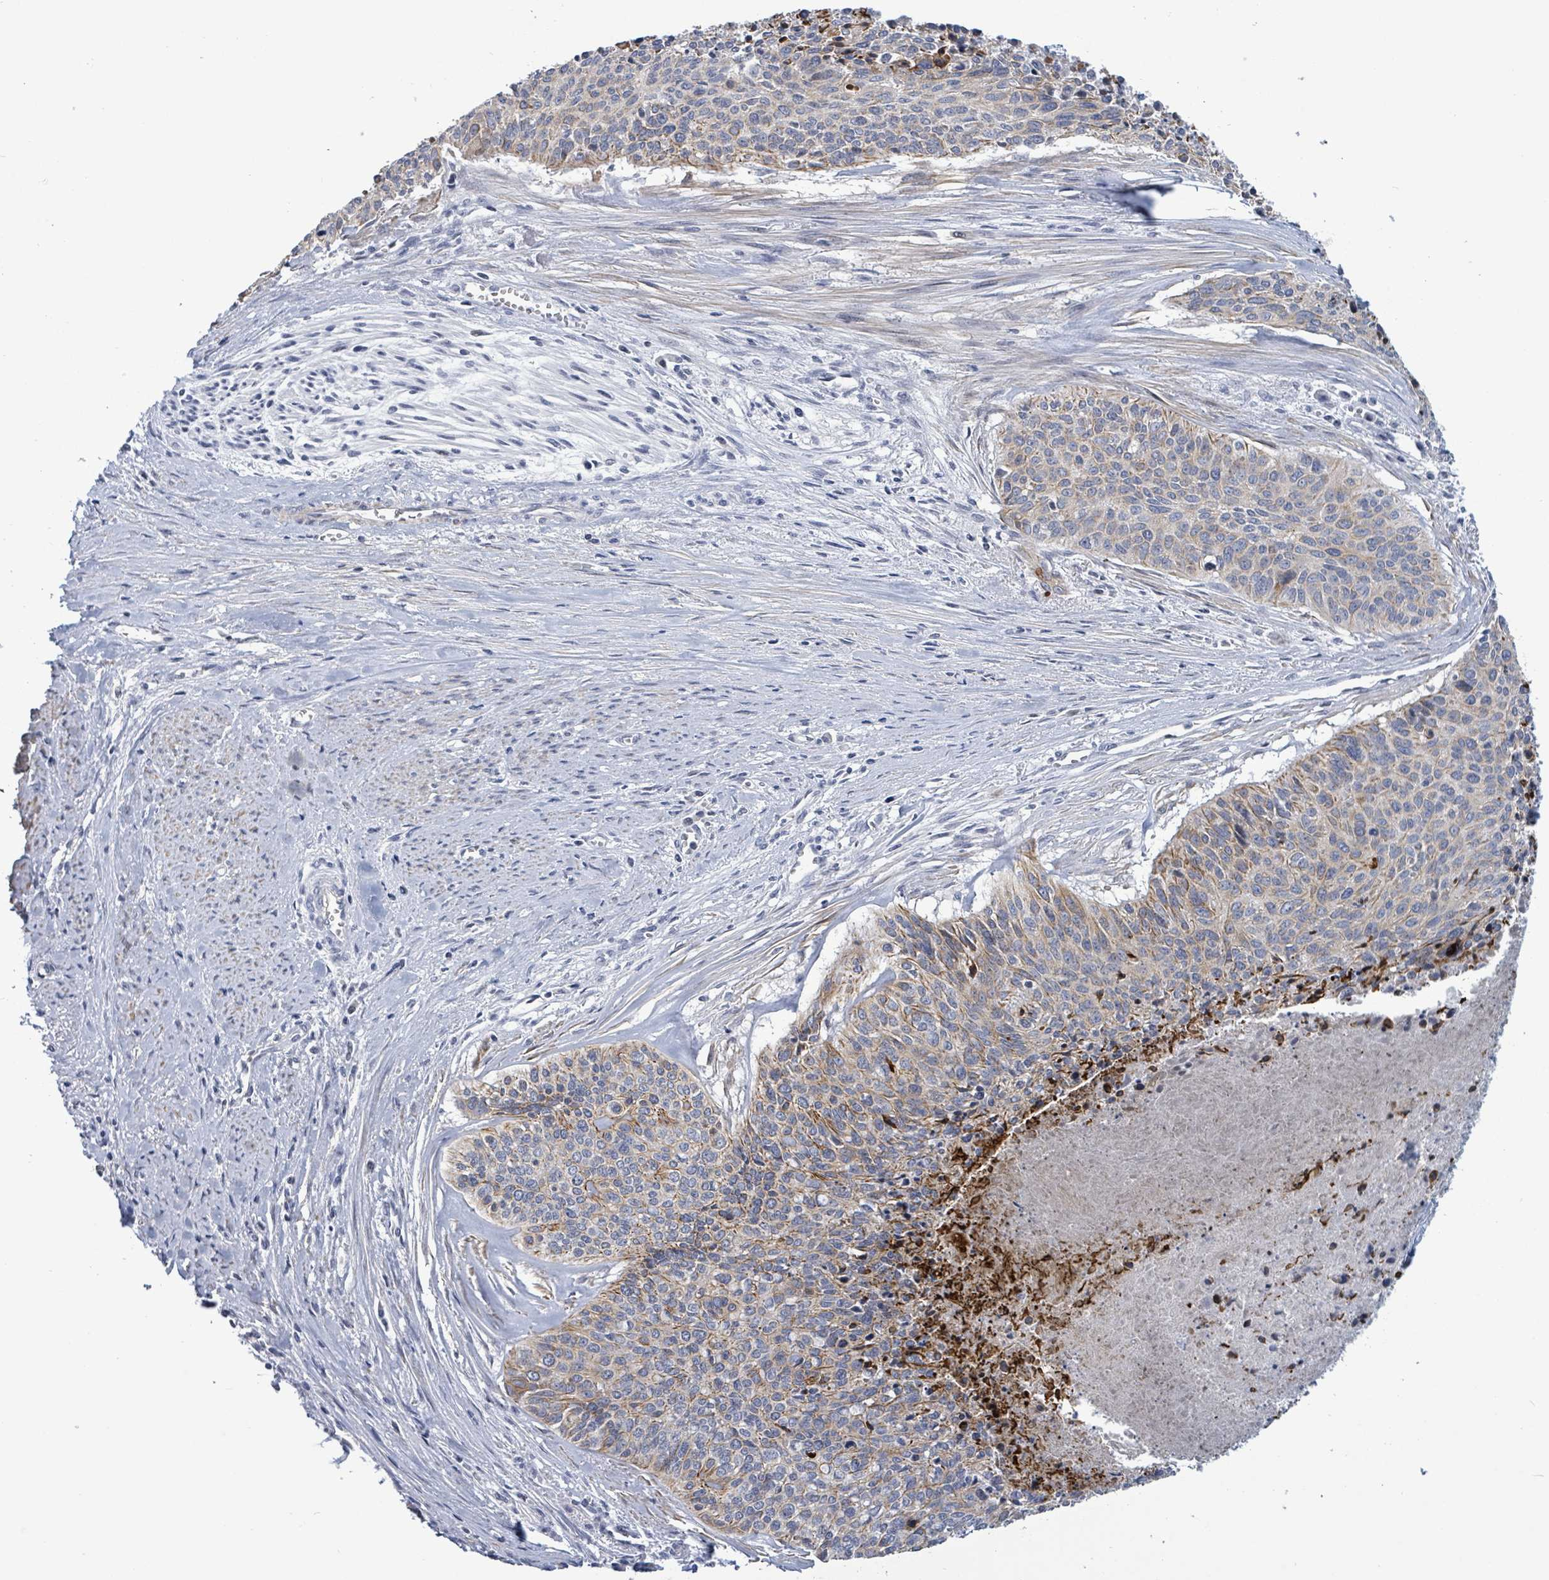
{"staining": {"intensity": "moderate", "quantity": "25%-75%", "location": "cytoplasmic/membranous"}, "tissue": "cervical cancer", "cell_type": "Tumor cells", "image_type": "cancer", "snomed": [{"axis": "morphology", "description": "Squamous cell carcinoma, NOS"}, {"axis": "topography", "description": "Cervix"}], "caption": "Immunohistochemistry micrograph of neoplastic tissue: human cervical cancer (squamous cell carcinoma) stained using immunohistochemistry (IHC) displays medium levels of moderate protein expression localized specifically in the cytoplasmic/membranous of tumor cells, appearing as a cytoplasmic/membranous brown color.", "gene": "NTN3", "patient": {"sex": "female", "age": 55}}